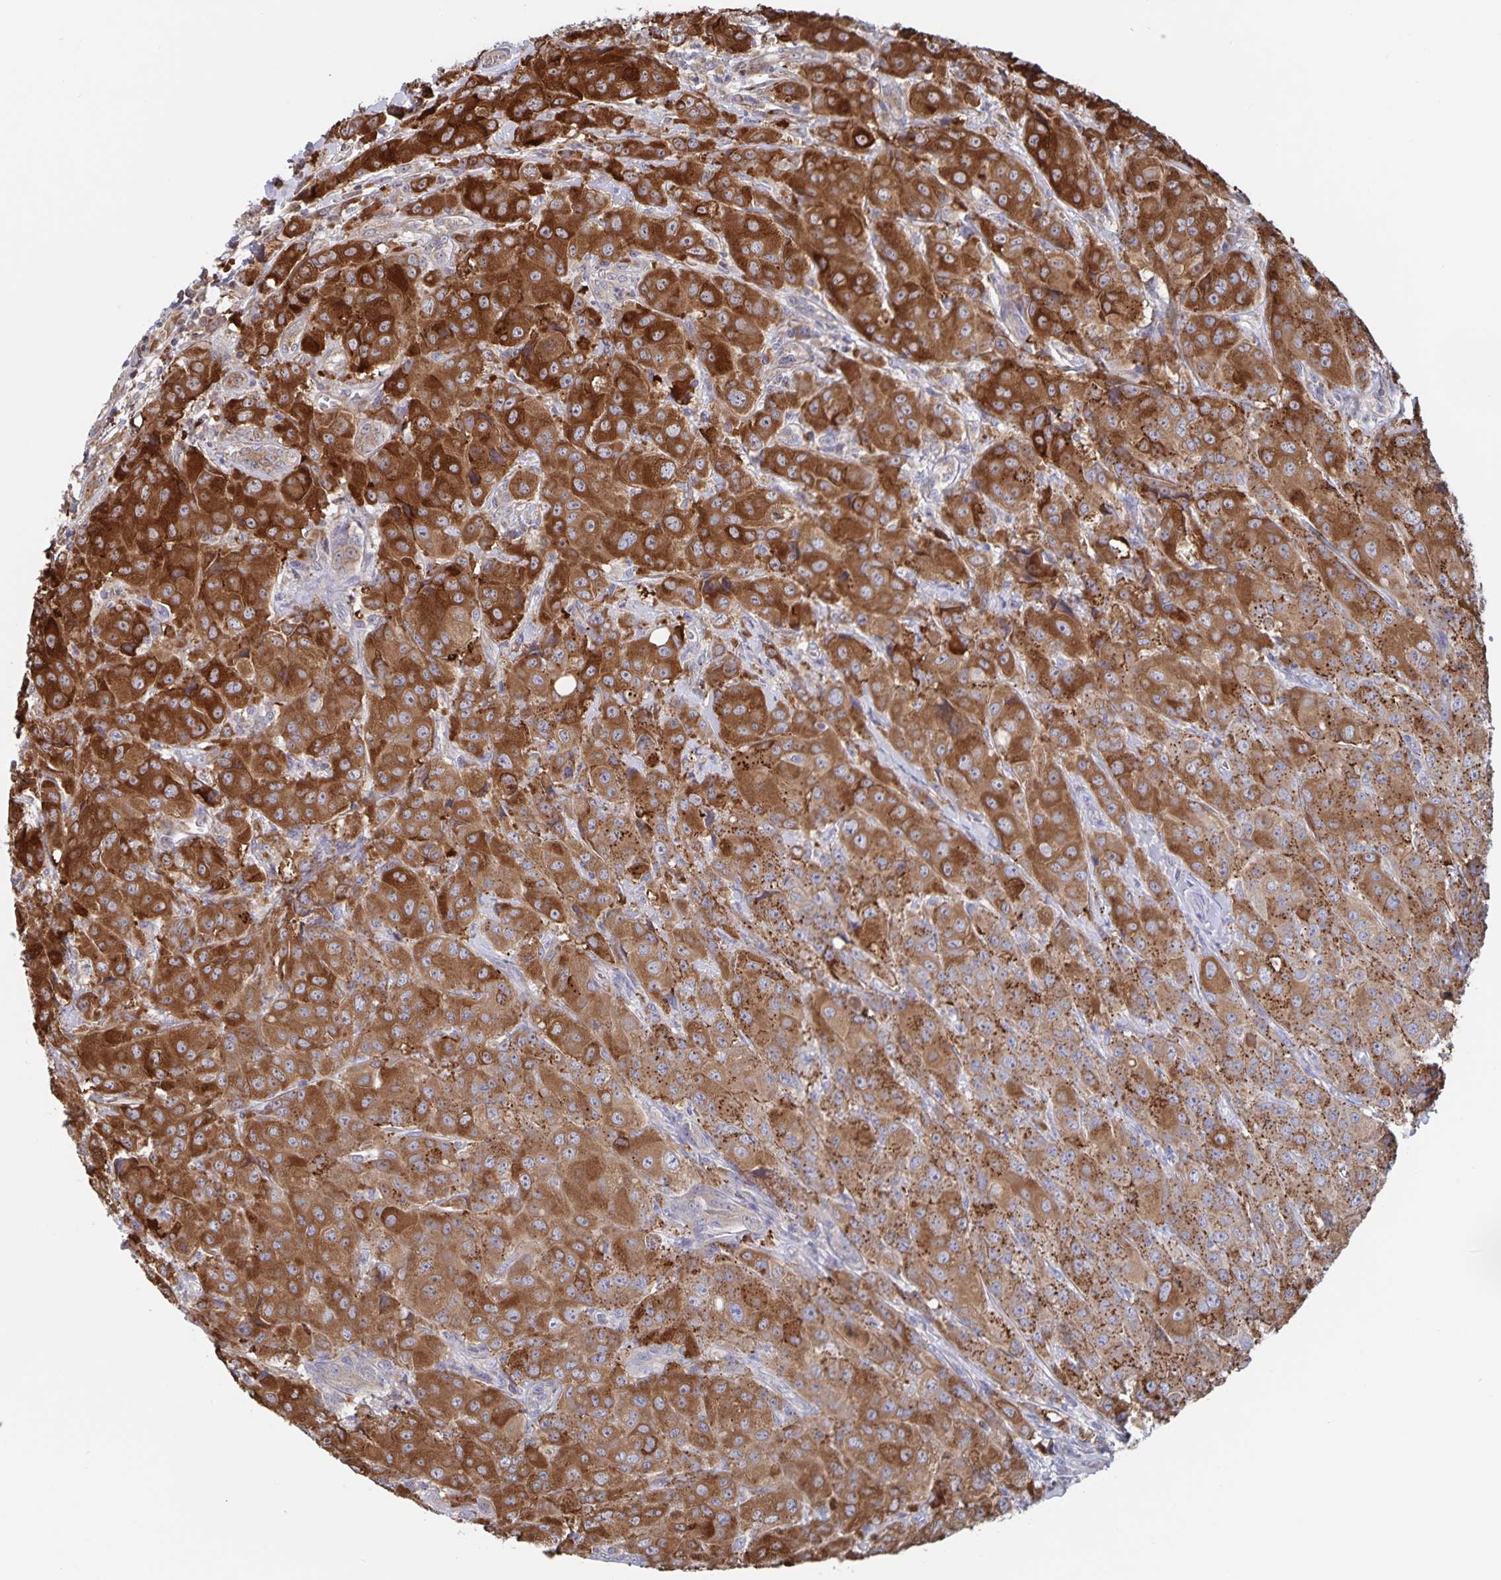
{"staining": {"intensity": "strong", "quantity": ">75%", "location": "cytoplasmic/membranous"}, "tissue": "breast cancer", "cell_type": "Tumor cells", "image_type": "cancer", "snomed": [{"axis": "morphology", "description": "Normal tissue, NOS"}, {"axis": "morphology", "description": "Duct carcinoma"}, {"axis": "topography", "description": "Breast"}], "caption": "Human intraductal carcinoma (breast) stained with a brown dye exhibits strong cytoplasmic/membranous positive staining in about >75% of tumor cells.", "gene": "ACACA", "patient": {"sex": "female", "age": 43}}